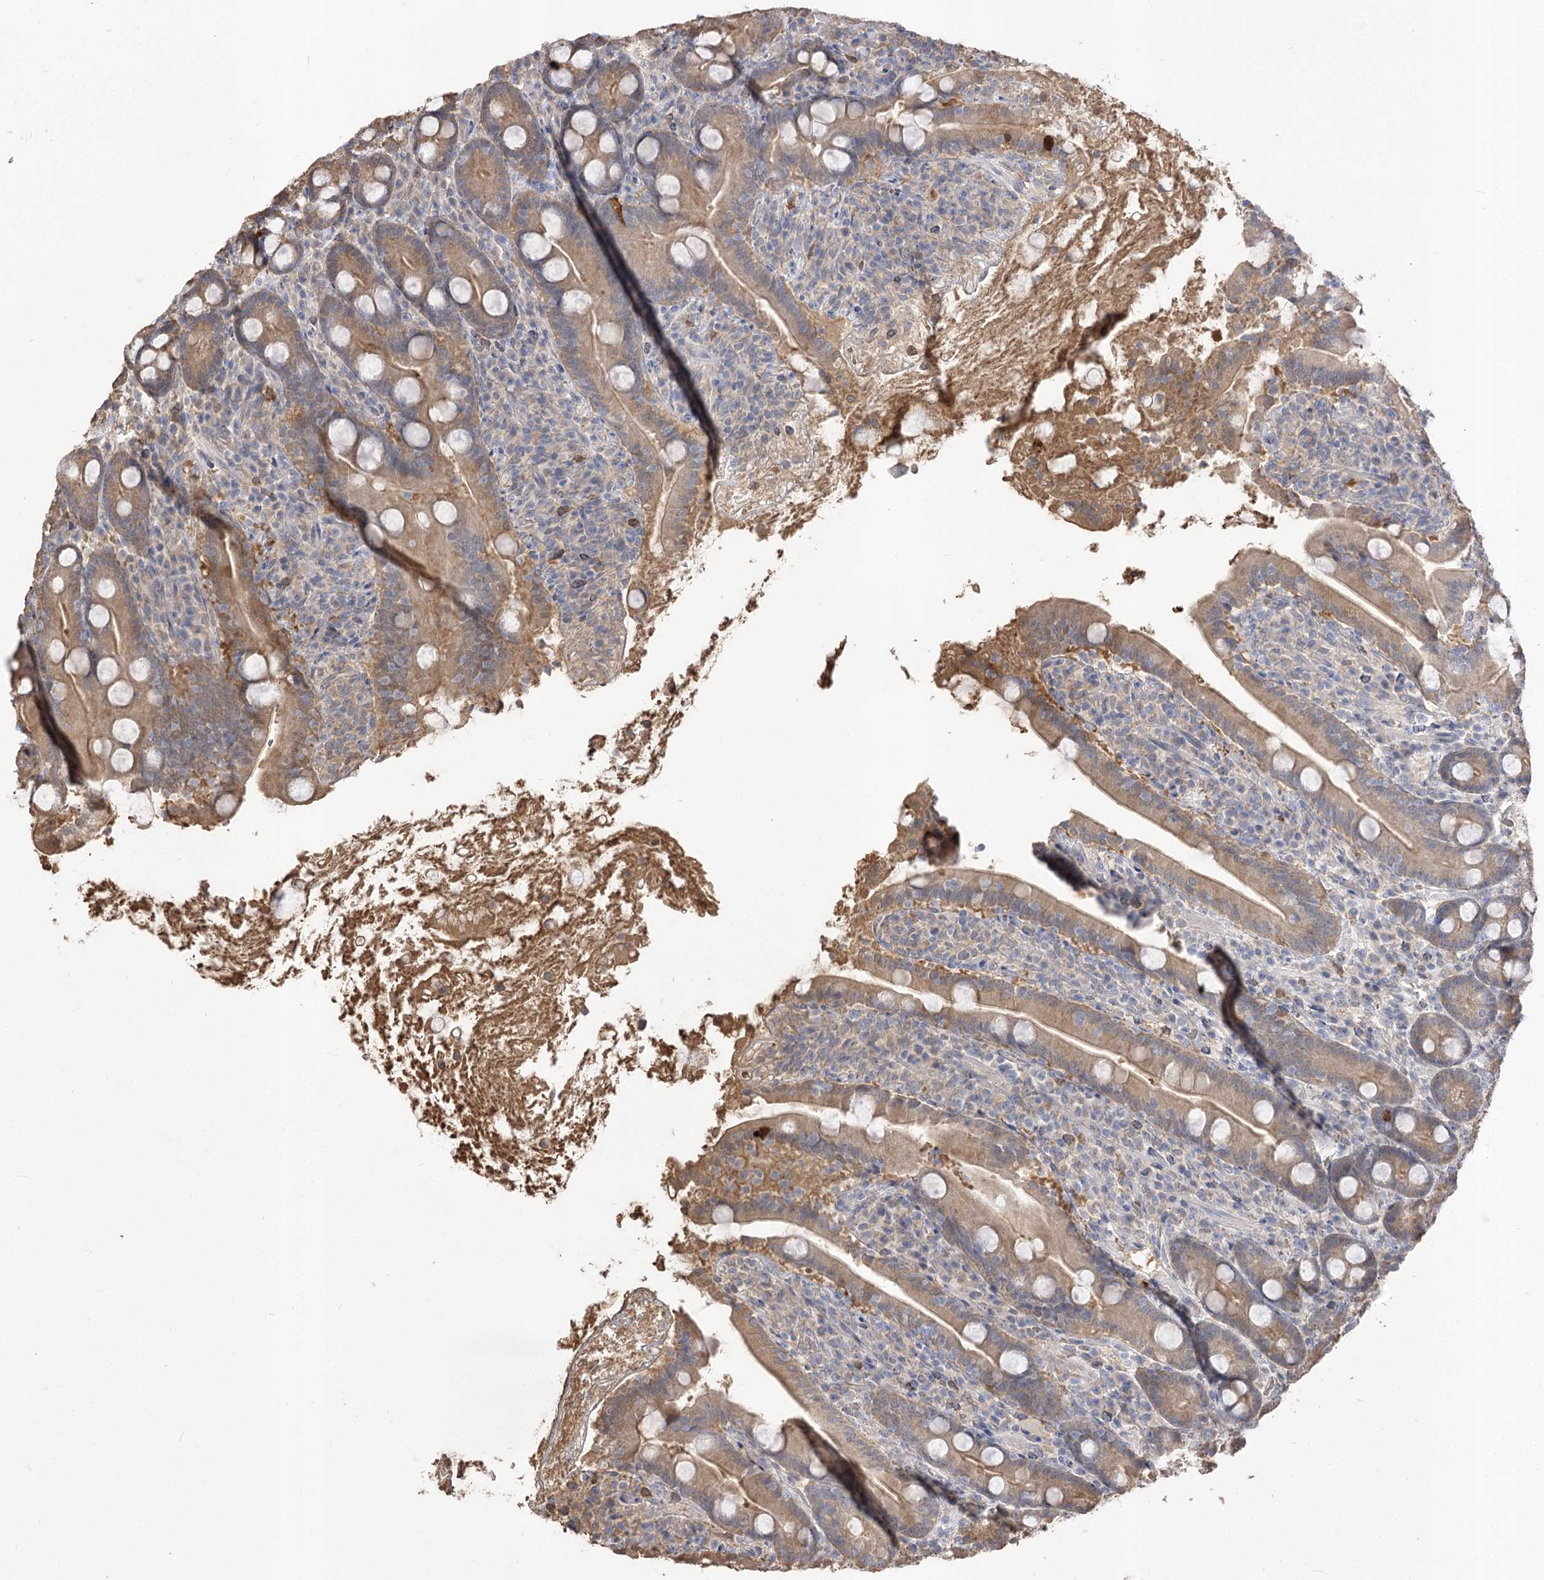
{"staining": {"intensity": "moderate", "quantity": ">75%", "location": "cytoplasmic/membranous"}, "tissue": "duodenum", "cell_type": "Glandular cells", "image_type": "normal", "snomed": [{"axis": "morphology", "description": "Normal tissue, NOS"}, {"axis": "topography", "description": "Duodenum"}], "caption": "High-magnification brightfield microscopy of normal duodenum stained with DAB (brown) and counterstained with hematoxylin (blue). glandular cells exhibit moderate cytoplasmic/membranous staining is seen in about>75% of cells. The staining was performed using DAB to visualize the protein expression in brown, while the nuclei were stained in blue with hematoxylin (Magnification: 20x).", "gene": "R3HDM2", "patient": {"sex": "male", "age": 35}}